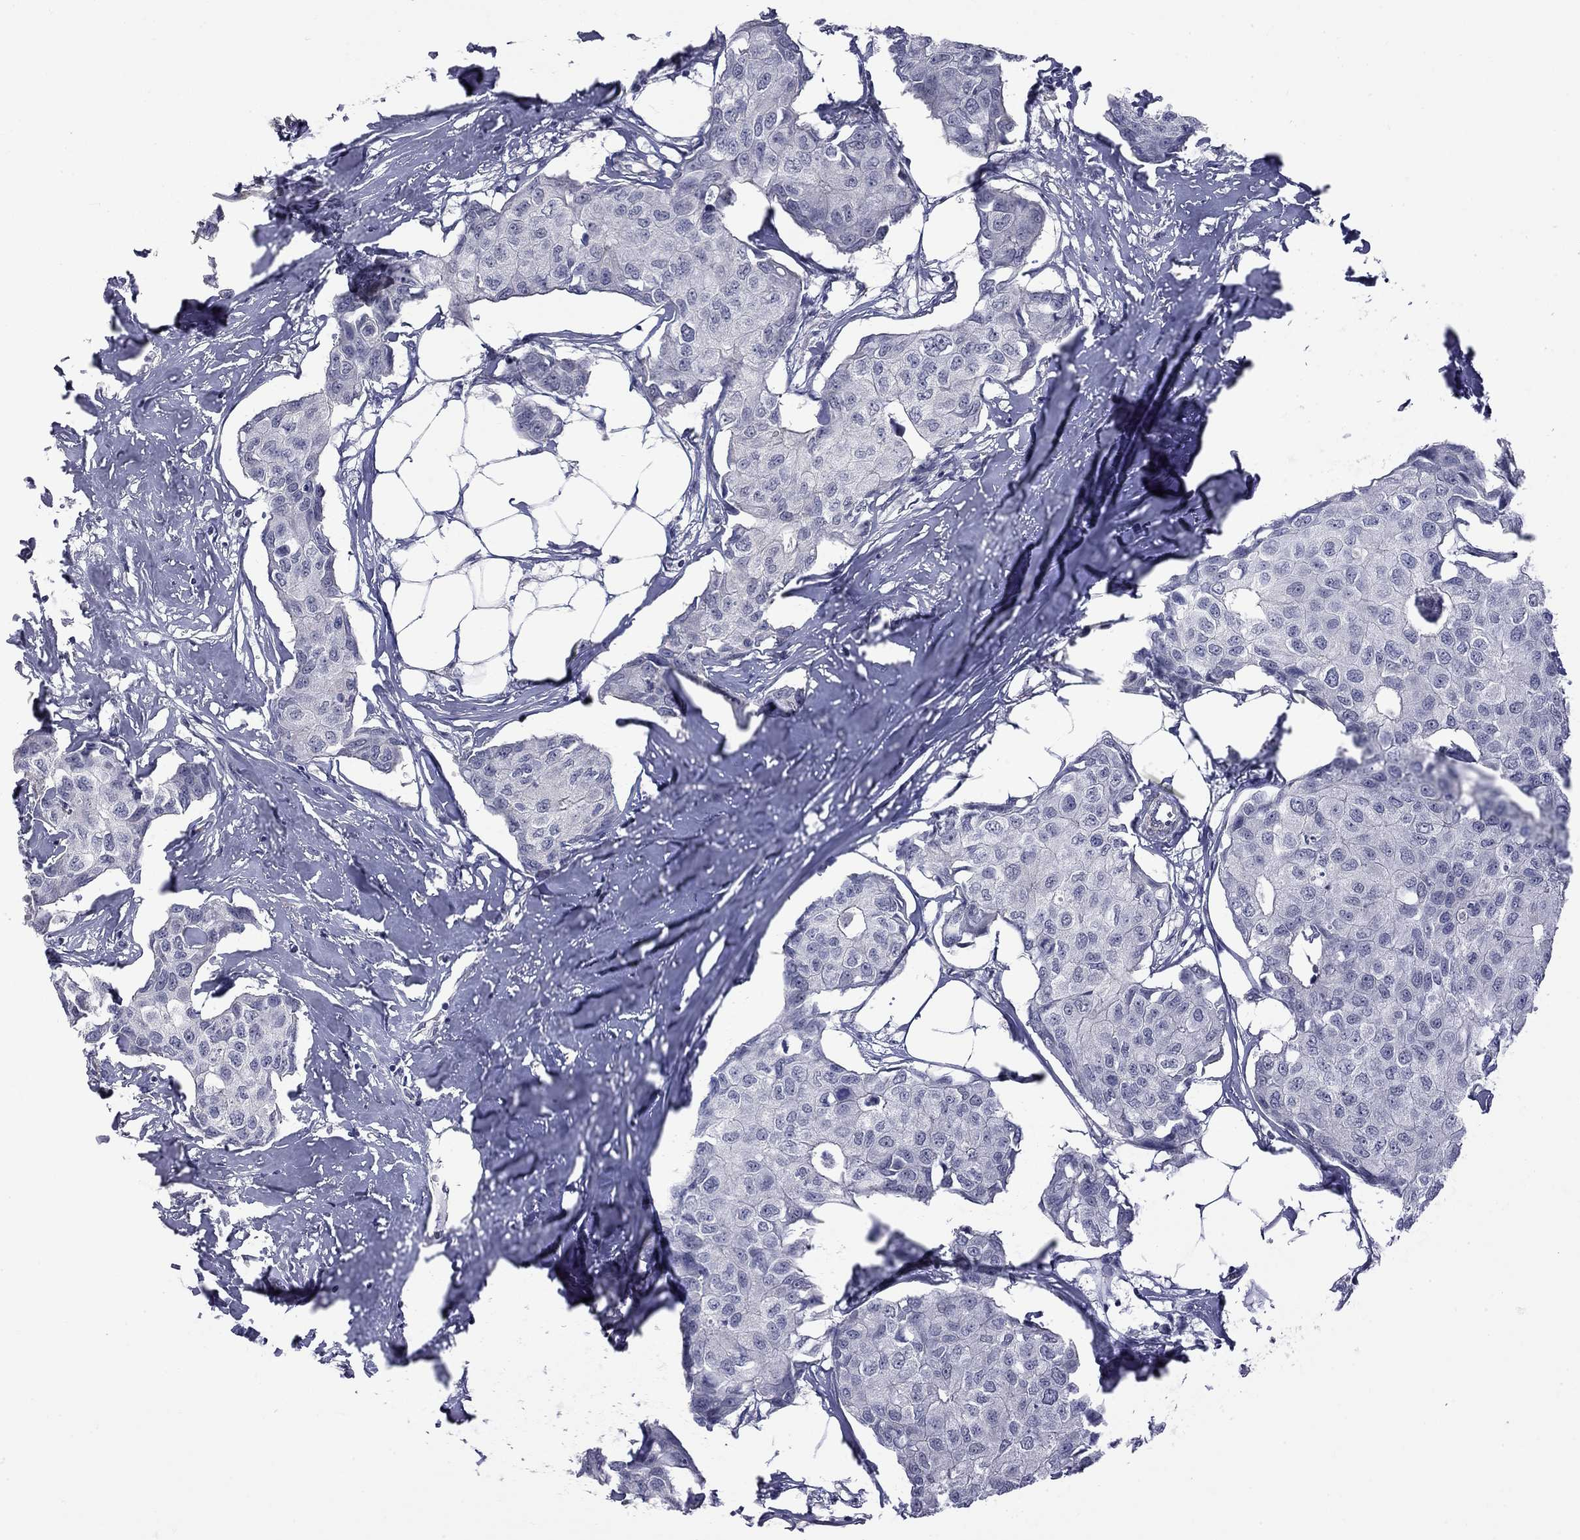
{"staining": {"intensity": "negative", "quantity": "none", "location": "none"}, "tissue": "breast cancer", "cell_type": "Tumor cells", "image_type": "cancer", "snomed": [{"axis": "morphology", "description": "Duct carcinoma"}, {"axis": "topography", "description": "Breast"}], "caption": "High power microscopy histopathology image of an immunohistochemistry micrograph of breast invasive ductal carcinoma, revealing no significant positivity in tumor cells.", "gene": "GSG1L", "patient": {"sex": "female", "age": 80}}